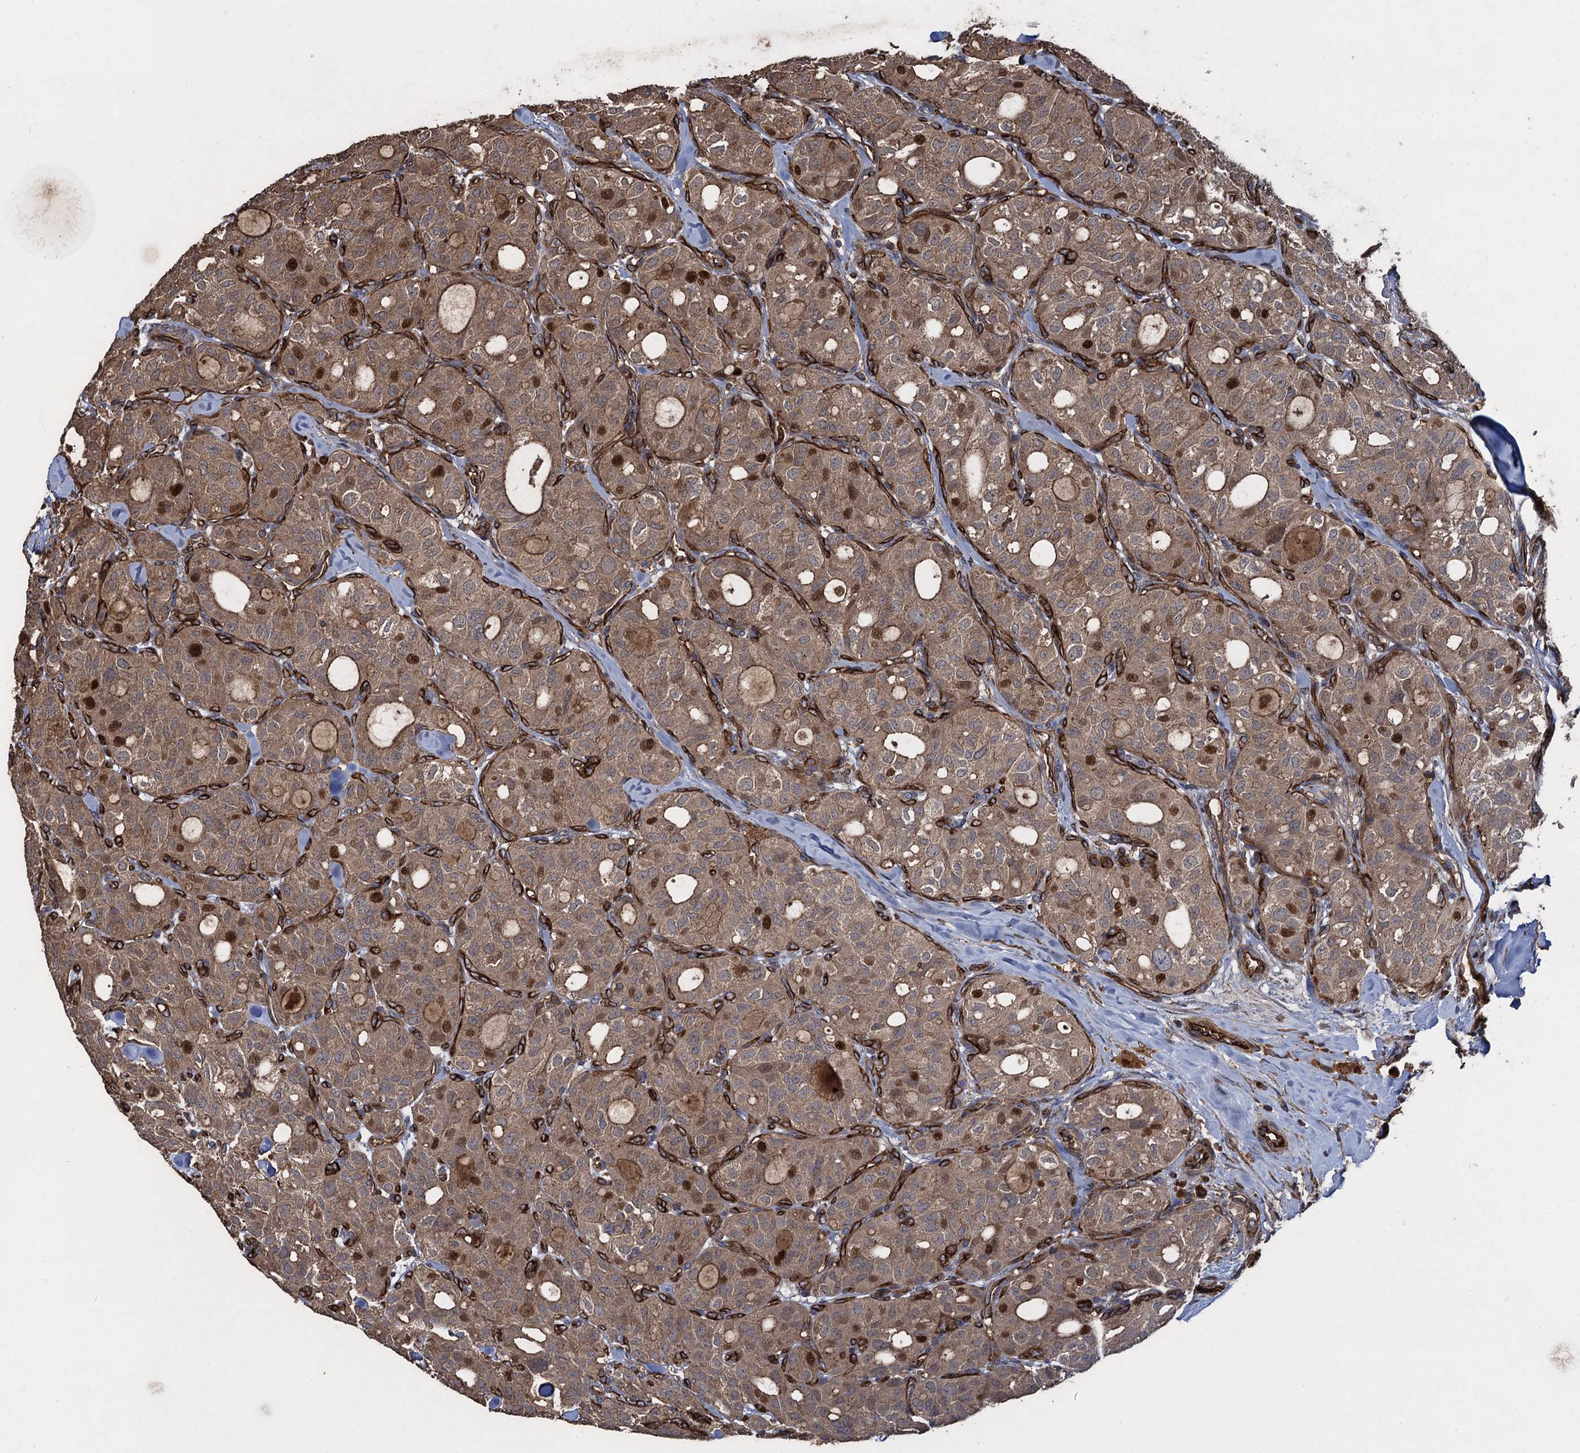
{"staining": {"intensity": "moderate", "quantity": ">75%", "location": "cytoplasmic/membranous"}, "tissue": "thyroid cancer", "cell_type": "Tumor cells", "image_type": "cancer", "snomed": [{"axis": "morphology", "description": "Follicular adenoma carcinoma, NOS"}, {"axis": "topography", "description": "Thyroid gland"}], "caption": "Thyroid cancer was stained to show a protein in brown. There is medium levels of moderate cytoplasmic/membranous expression in about >75% of tumor cells. The protein is stained brown, and the nuclei are stained in blue (DAB IHC with brightfield microscopy, high magnification).", "gene": "TXNDC11", "patient": {"sex": "male", "age": 75}}